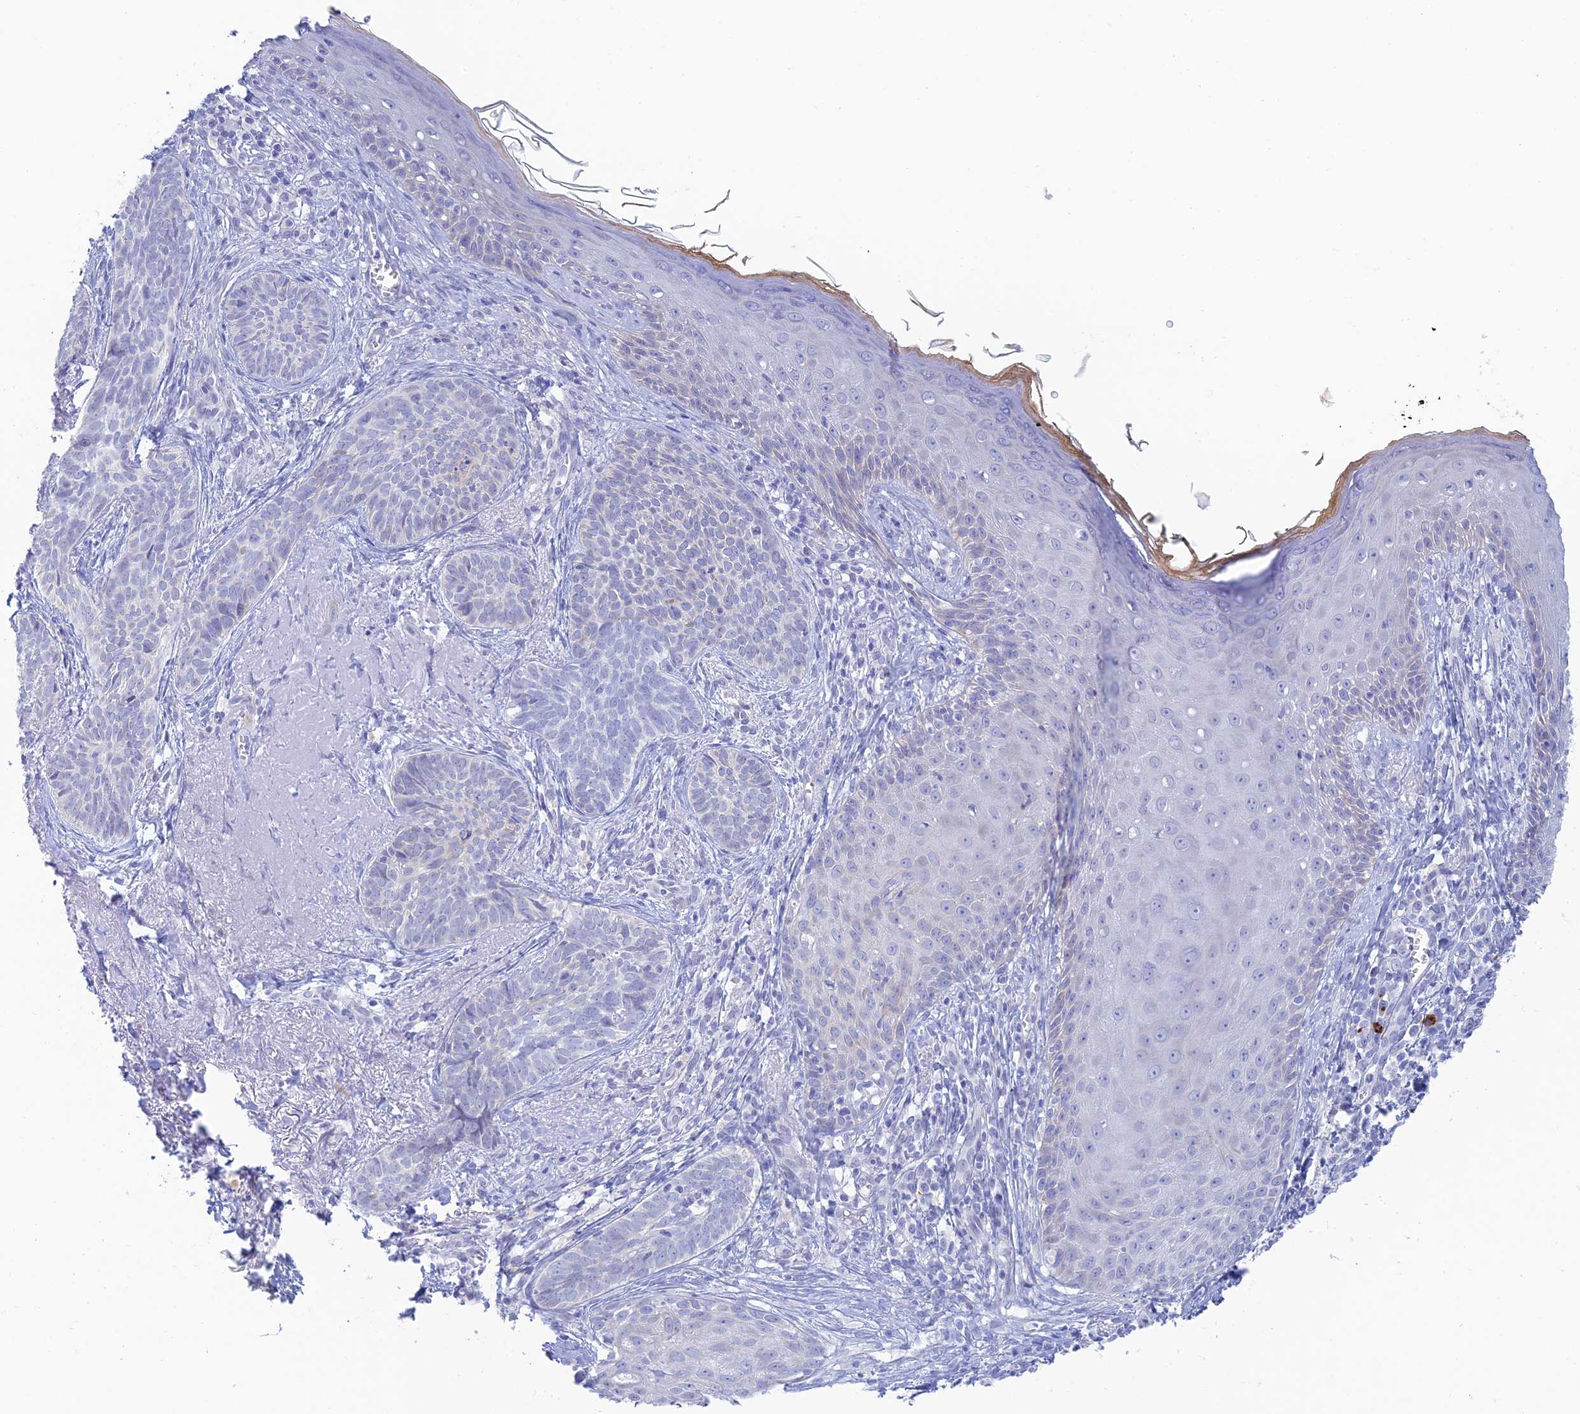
{"staining": {"intensity": "negative", "quantity": "none", "location": "none"}, "tissue": "skin cancer", "cell_type": "Tumor cells", "image_type": "cancer", "snomed": [{"axis": "morphology", "description": "Basal cell carcinoma"}, {"axis": "topography", "description": "Skin"}], "caption": "IHC image of neoplastic tissue: human skin basal cell carcinoma stained with DAB (3,3'-diaminobenzidine) shows no significant protein staining in tumor cells.", "gene": "CEP152", "patient": {"sex": "female", "age": 76}}